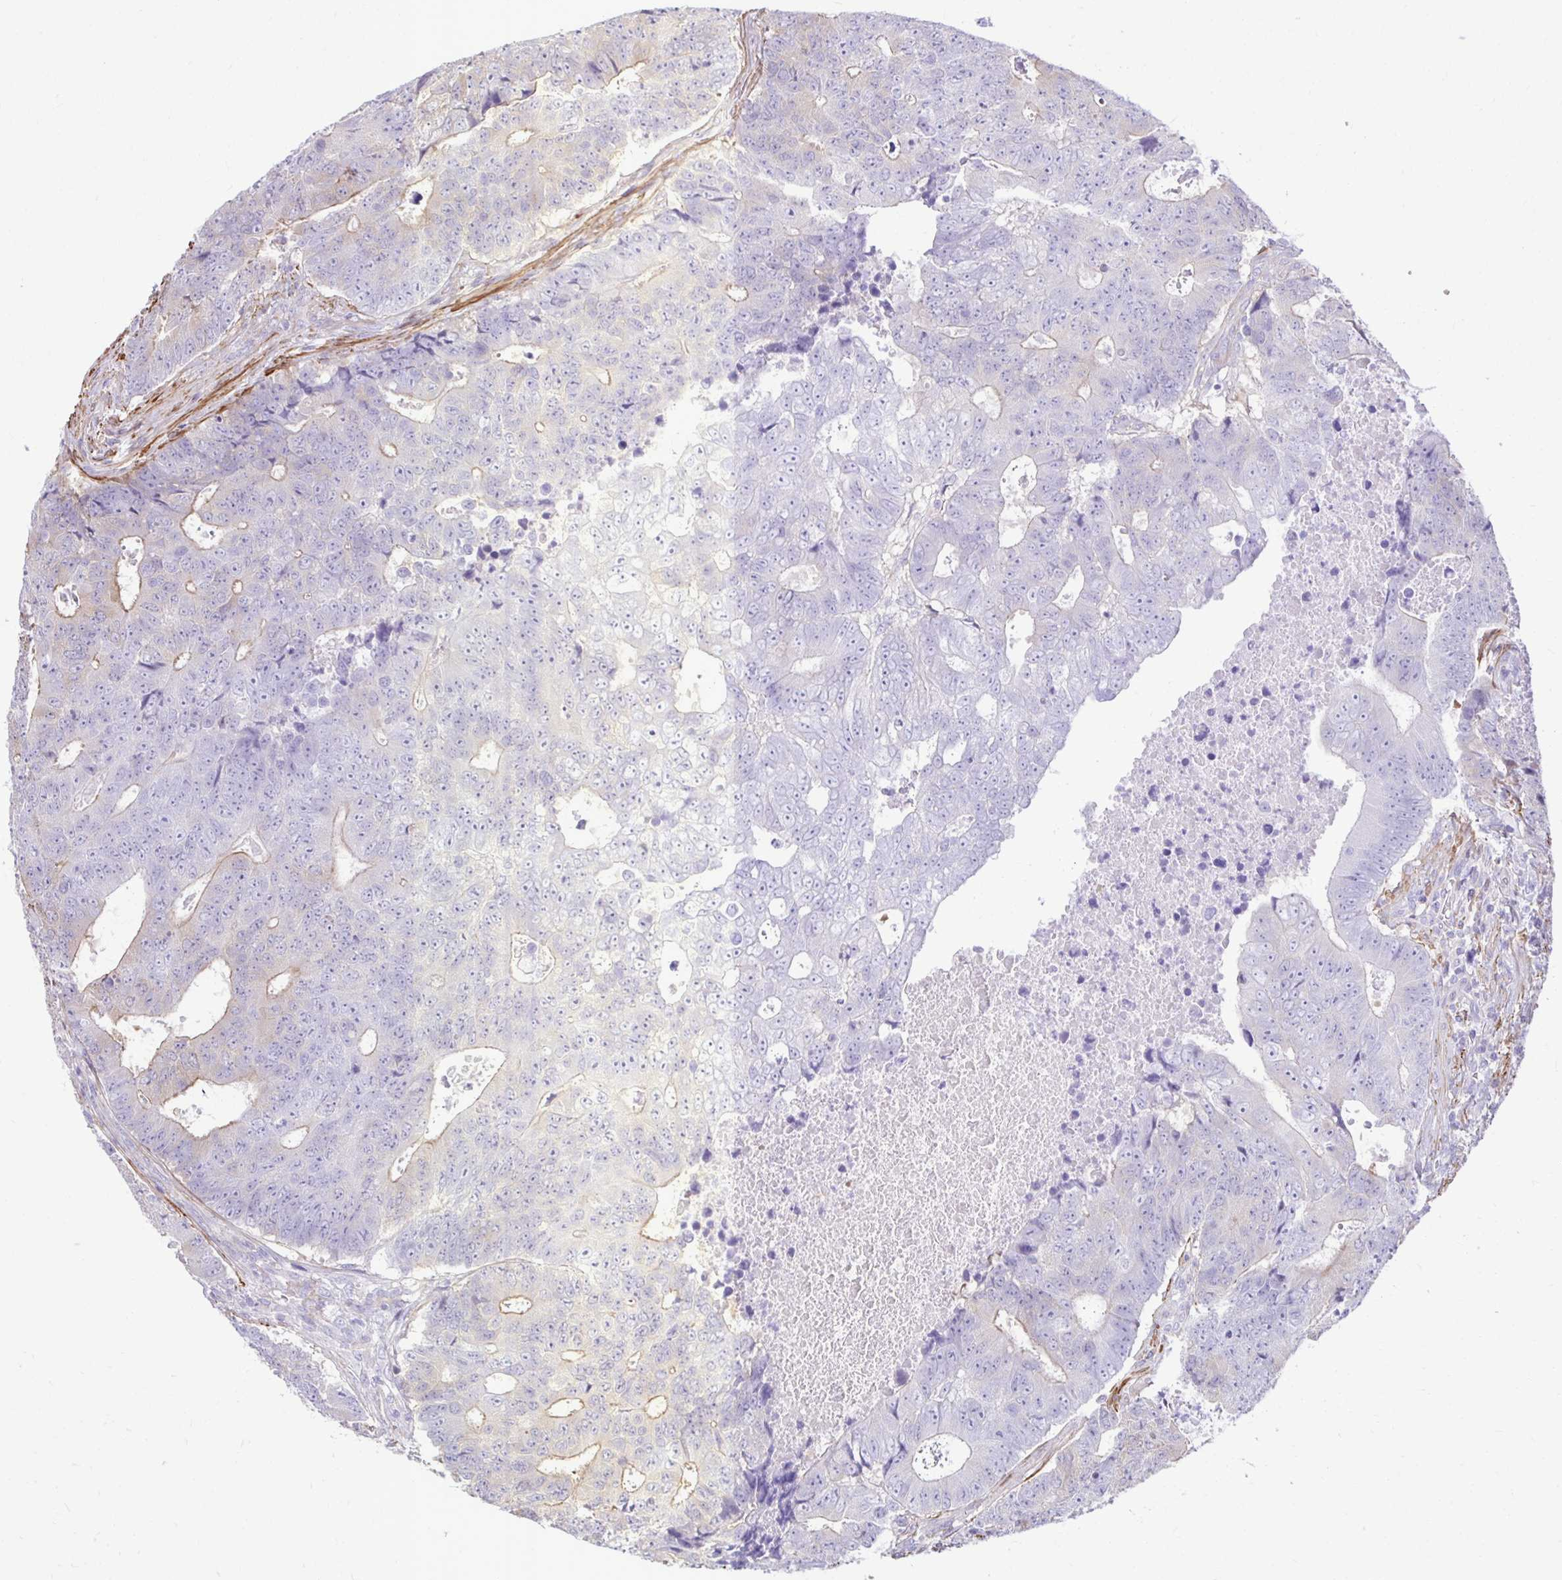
{"staining": {"intensity": "moderate", "quantity": "25%-75%", "location": "cytoplasmic/membranous"}, "tissue": "colorectal cancer", "cell_type": "Tumor cells", "image_type": "cancer", "snomed": [{"axis": "morphology", "description": "Adenocarcinoma, NOS"}, {"axis": "topography", "description": "Colon"}], "caption": "This image exhibits immunohistochemistry (IHC) staining of colorectal cancer, with medium moderate cytoplasmic/membranous positivity in approximately 25%-75% of tumor cells.", "gene": "CTPS1", "patient": {"sex": "female", "age": 48}}